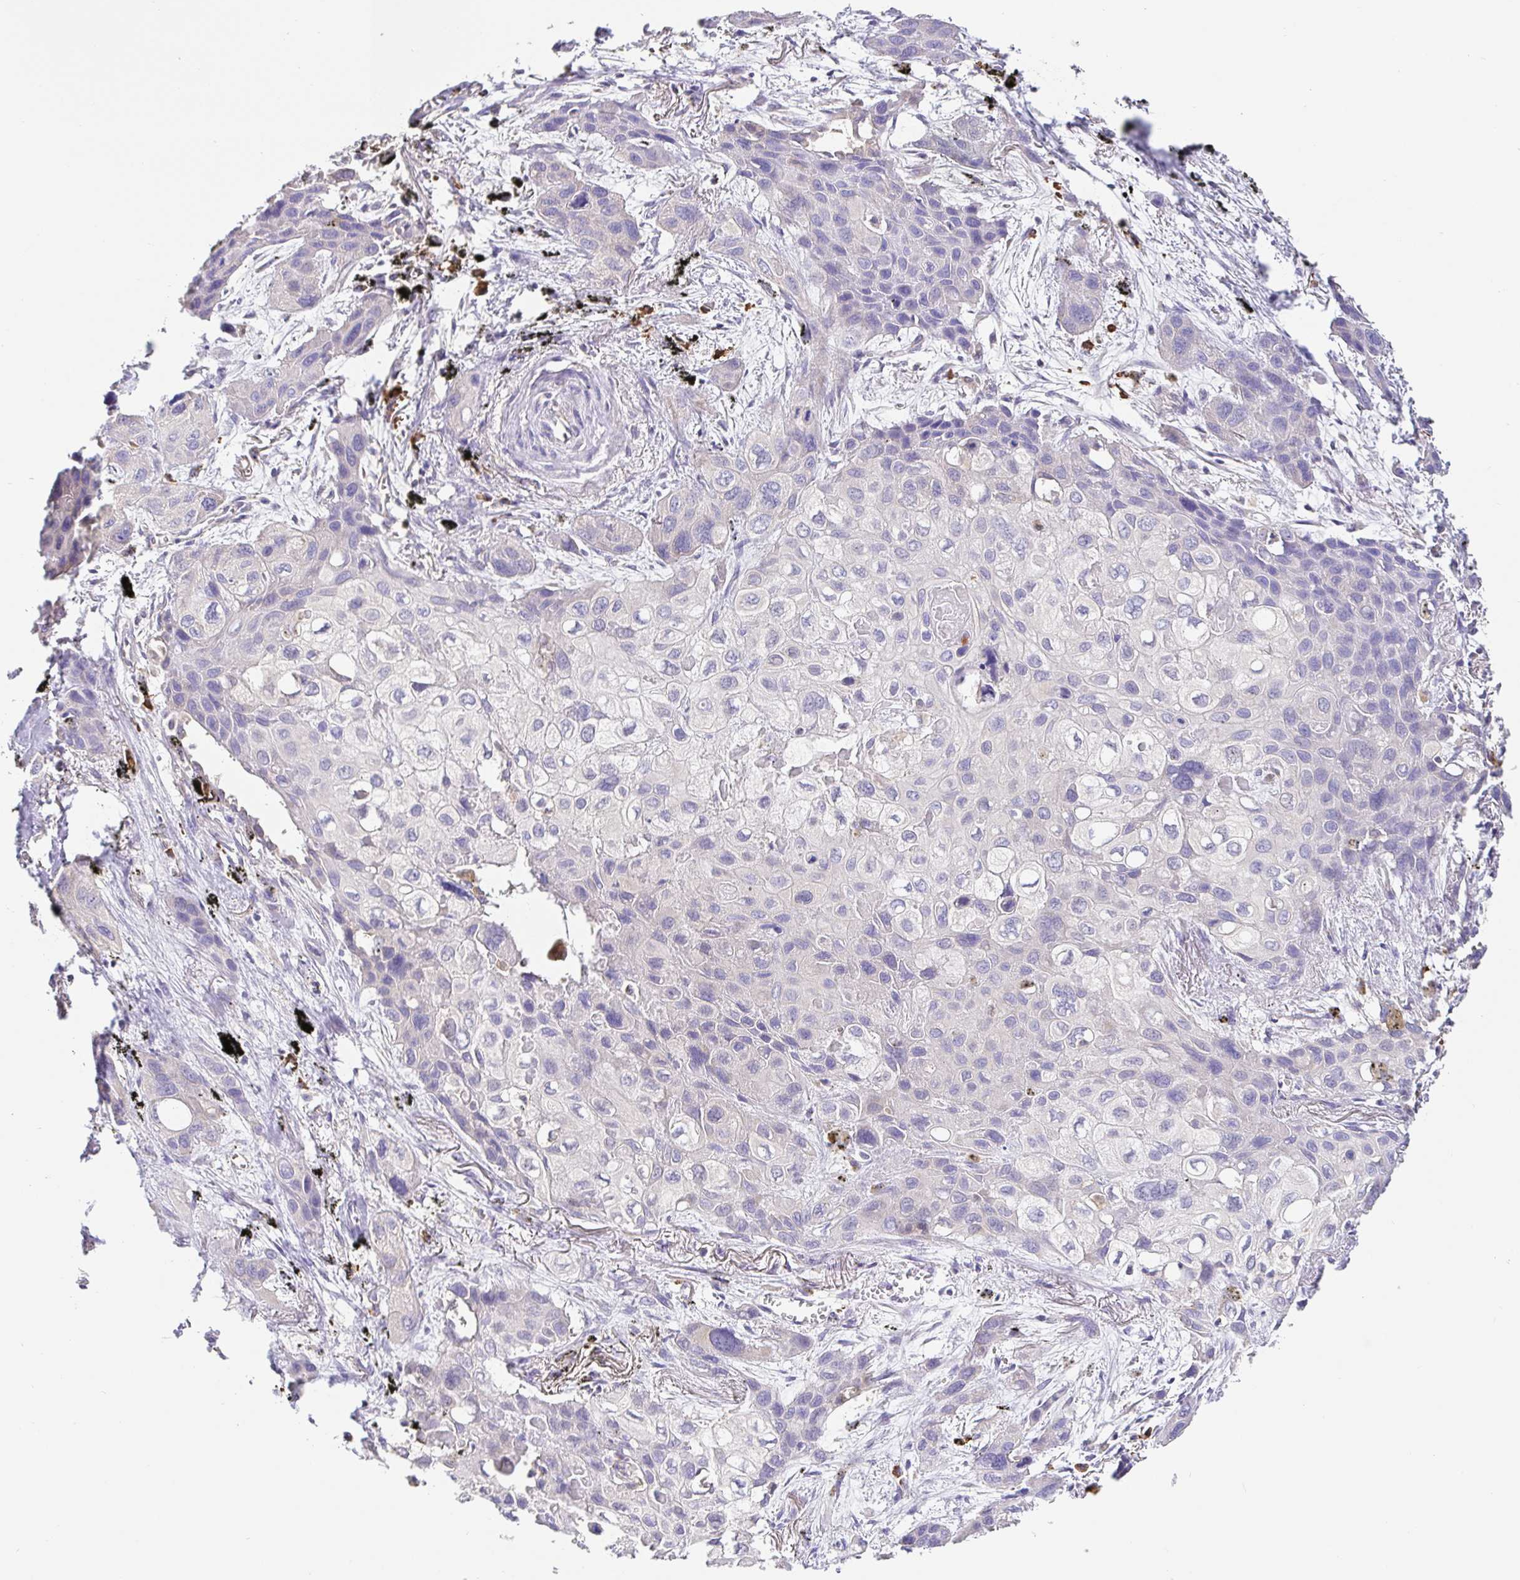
{"staining": {"intensity": "negative", "quantity": "none", "location": "none"}, "tissue": "lung cancer", "cell_type": "Tumor cells", "image_type": "cancer", "snomed": [{"axis": "morphology", "description": "Squamous cell carcinoma, NOS"}, {"axis": "morphology", "description": "Squamous cell carcinoma, metastatic, NOS"}, {"axis": "topography", "description": "Lung"}], "caption": "Lung cancer (squamous cell carcinoma) was stained to show a protein in brown. There is no significant expression in tumor cells.", "gene": "HAGH", "patient": {"sex": "male", "age": 59}}